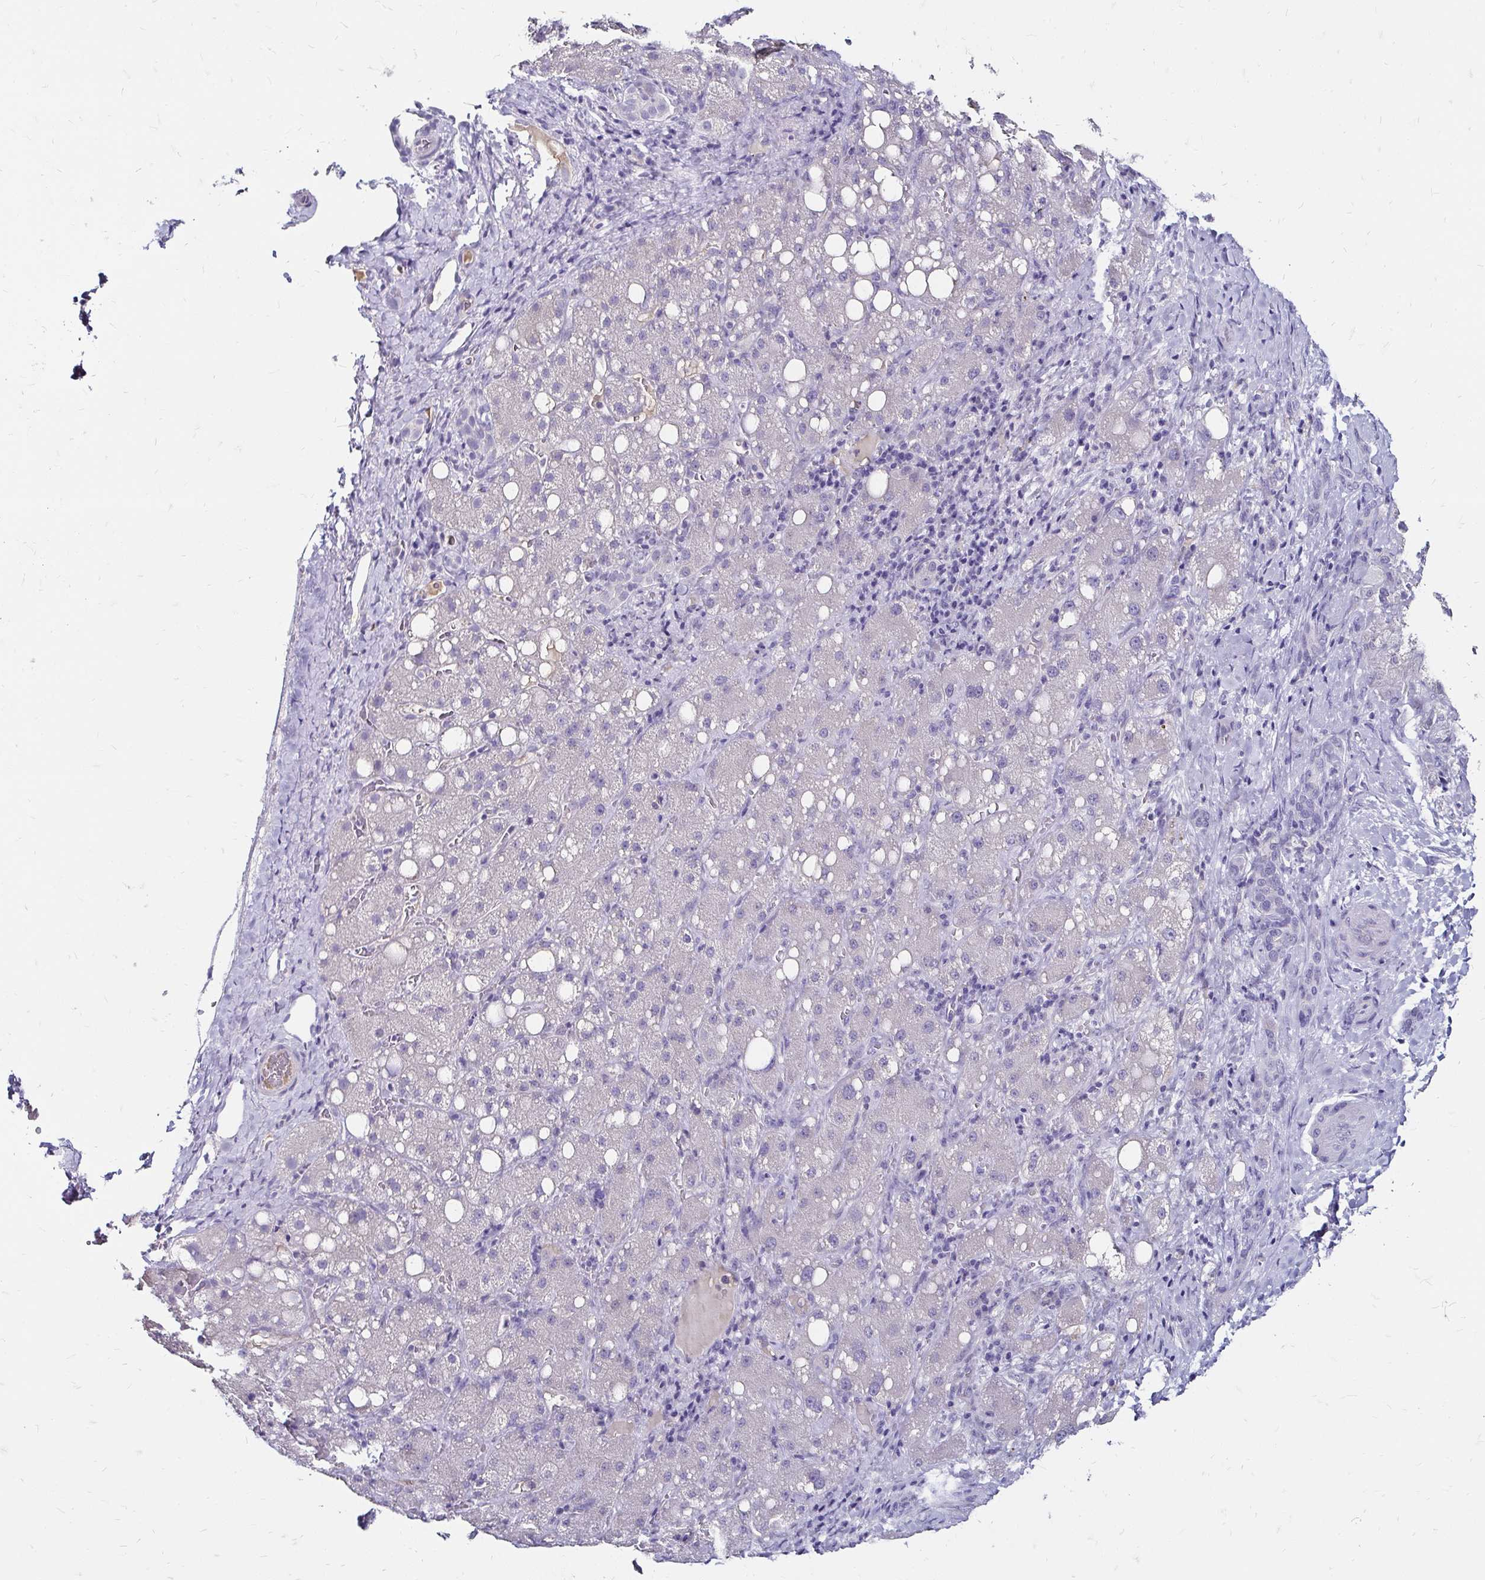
{"staining": {"intensity": "negative", "quantity": "none", "location": "none"}, "tissue": "liver cancer", "cell_type": "Tumor cells", "image_type": "cancer", "snomed": [{"axis": "morphology", "description": "Carcinoma, Hepatocellular, NOS"}, {"axis": "topography", "description": "Liver"}], "caption": "This is an immunohistochemistry histopathology image of human hepatocellular carcinoma (liver). There is no expression in tumor cells.", "gene": "SCG3", "patient": {"sex": "male", "age": 67}}